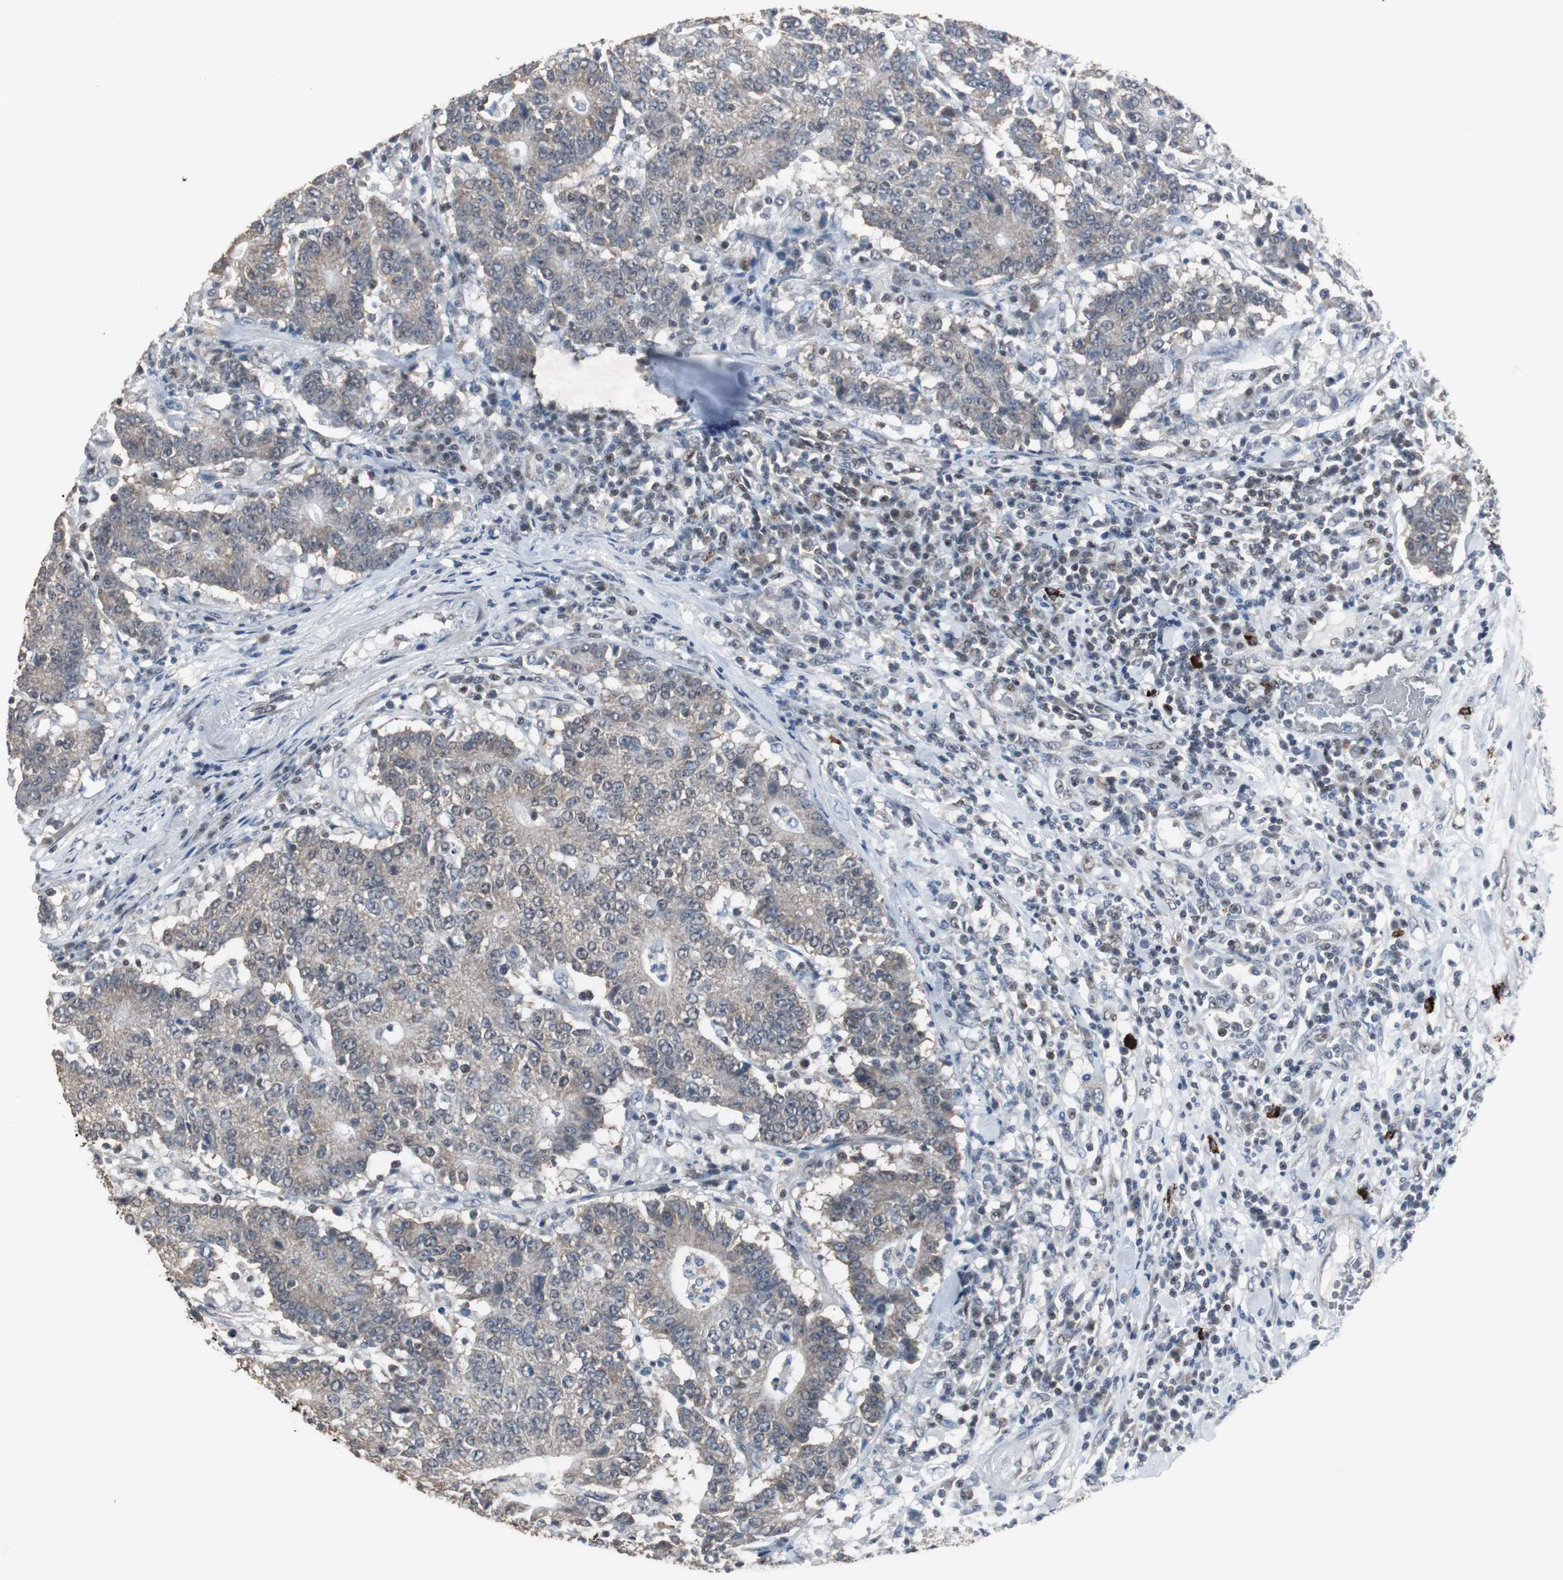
{"staining": {"intensity": "weak", "quantity": ">75%", "location": "cytoplasmic/membranous"}, "tissue": "colorectal cancer", "cell_type": "Tumor cells", "image_type": "cancer", "snomed": [{"axis": "morphology", "description": "Normal tissue, NOS"}, {"axis": "morphology", "description": "Adenocarcinoma, NOS"}, {"axis": "topography", "description": "Colon"}], "caption": "A micrograph showing weak cytoplasmic/membranous expression in about >75% of tumor cells in colorectal adenocarcinoma, as visualized by brown immunohistochemical staining.", "gene": "ZHX2", "patient": {"sex": "female", "age": 75}}